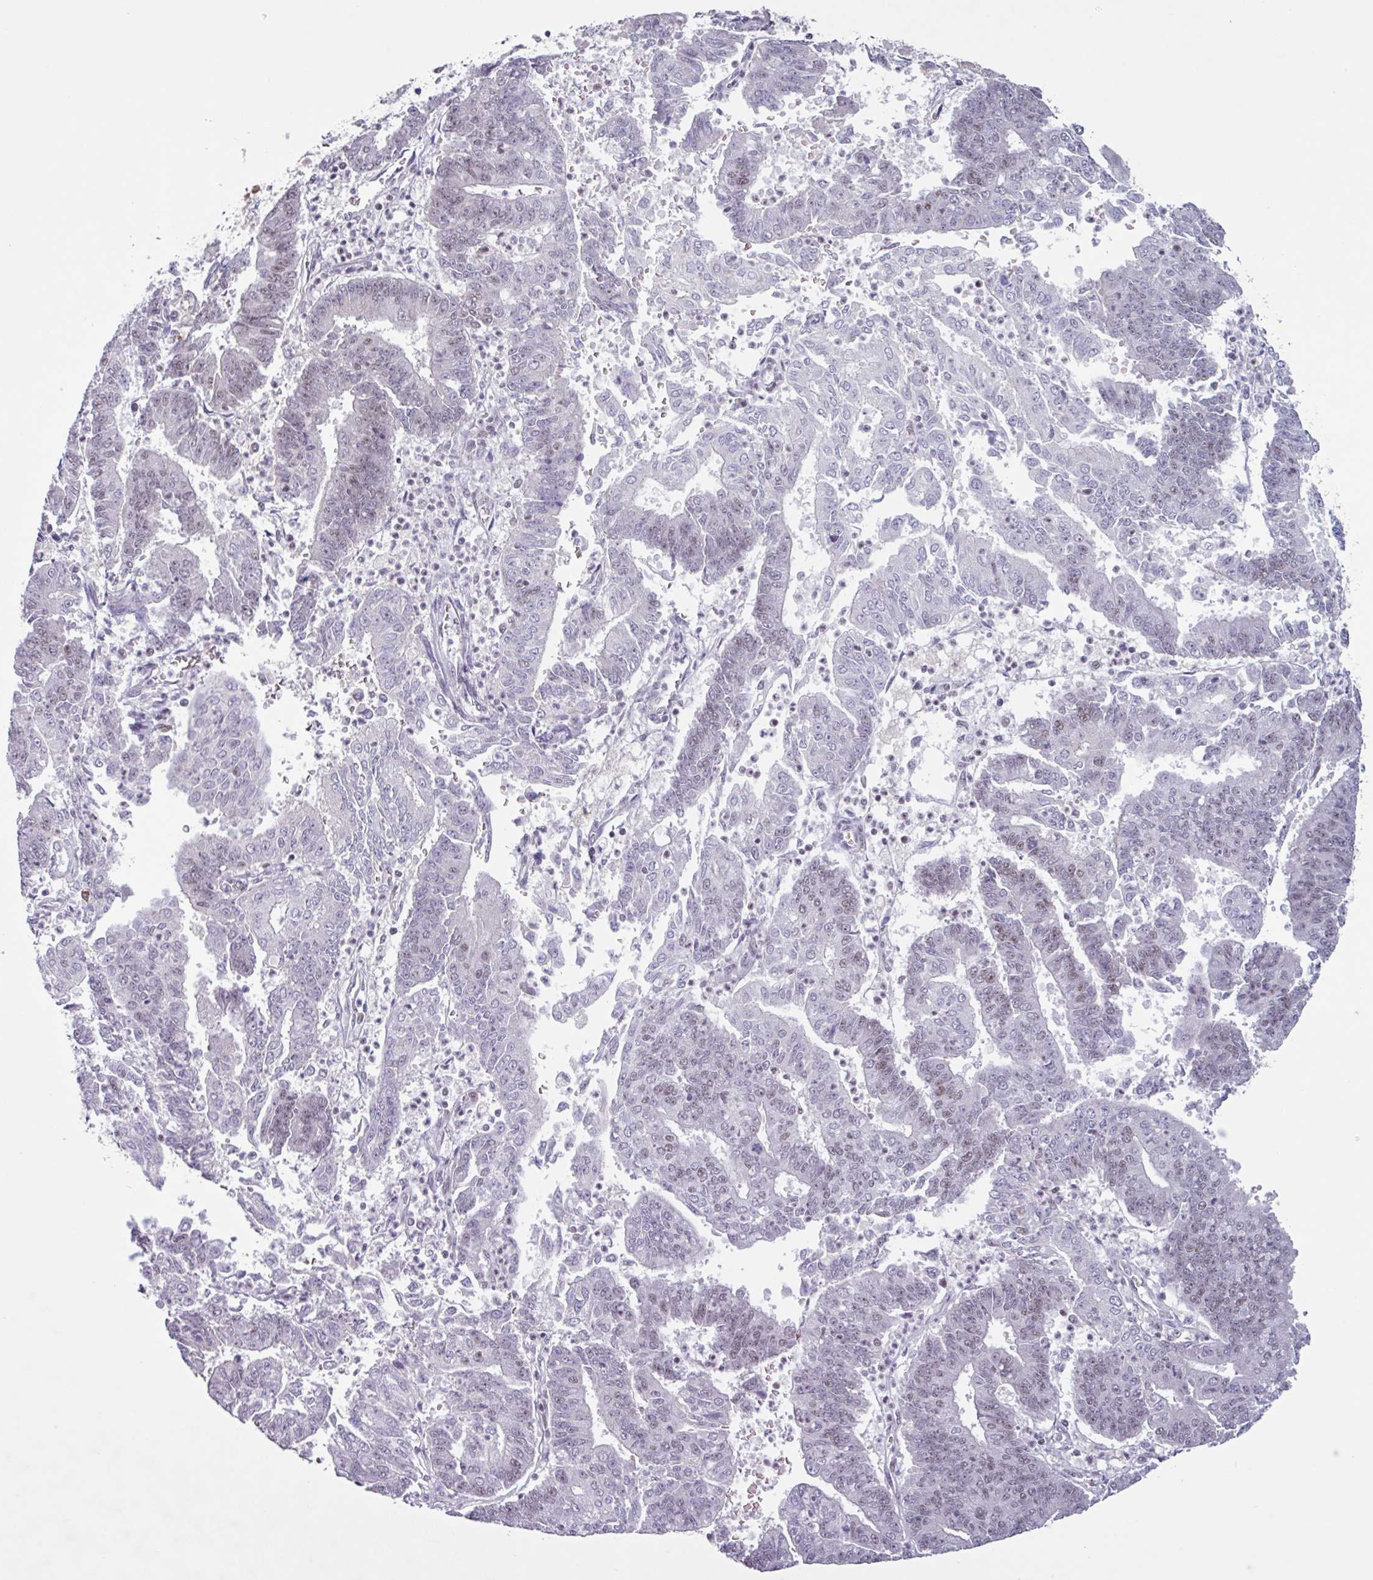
{"staining": {"intensity": "weak", "quantity": "25%-75%", "location": "nuclear"}, "tissue": "endometrial cancer", "cell_type": "Tumor cells", "image_type": "cancer", "snomed": [{"axis": "morphology", "description": "Adenocarcinoma, NOS"}, {"axis": "topography", "description": "Endometrium"}], "caption": "This is an image of immunohistochemistry staining of endometrial cancer, which shows weak expression in the nuclear of tumor cells.", "gene": "ZNF575", "patient": {"sex": "female", "age": 73}}